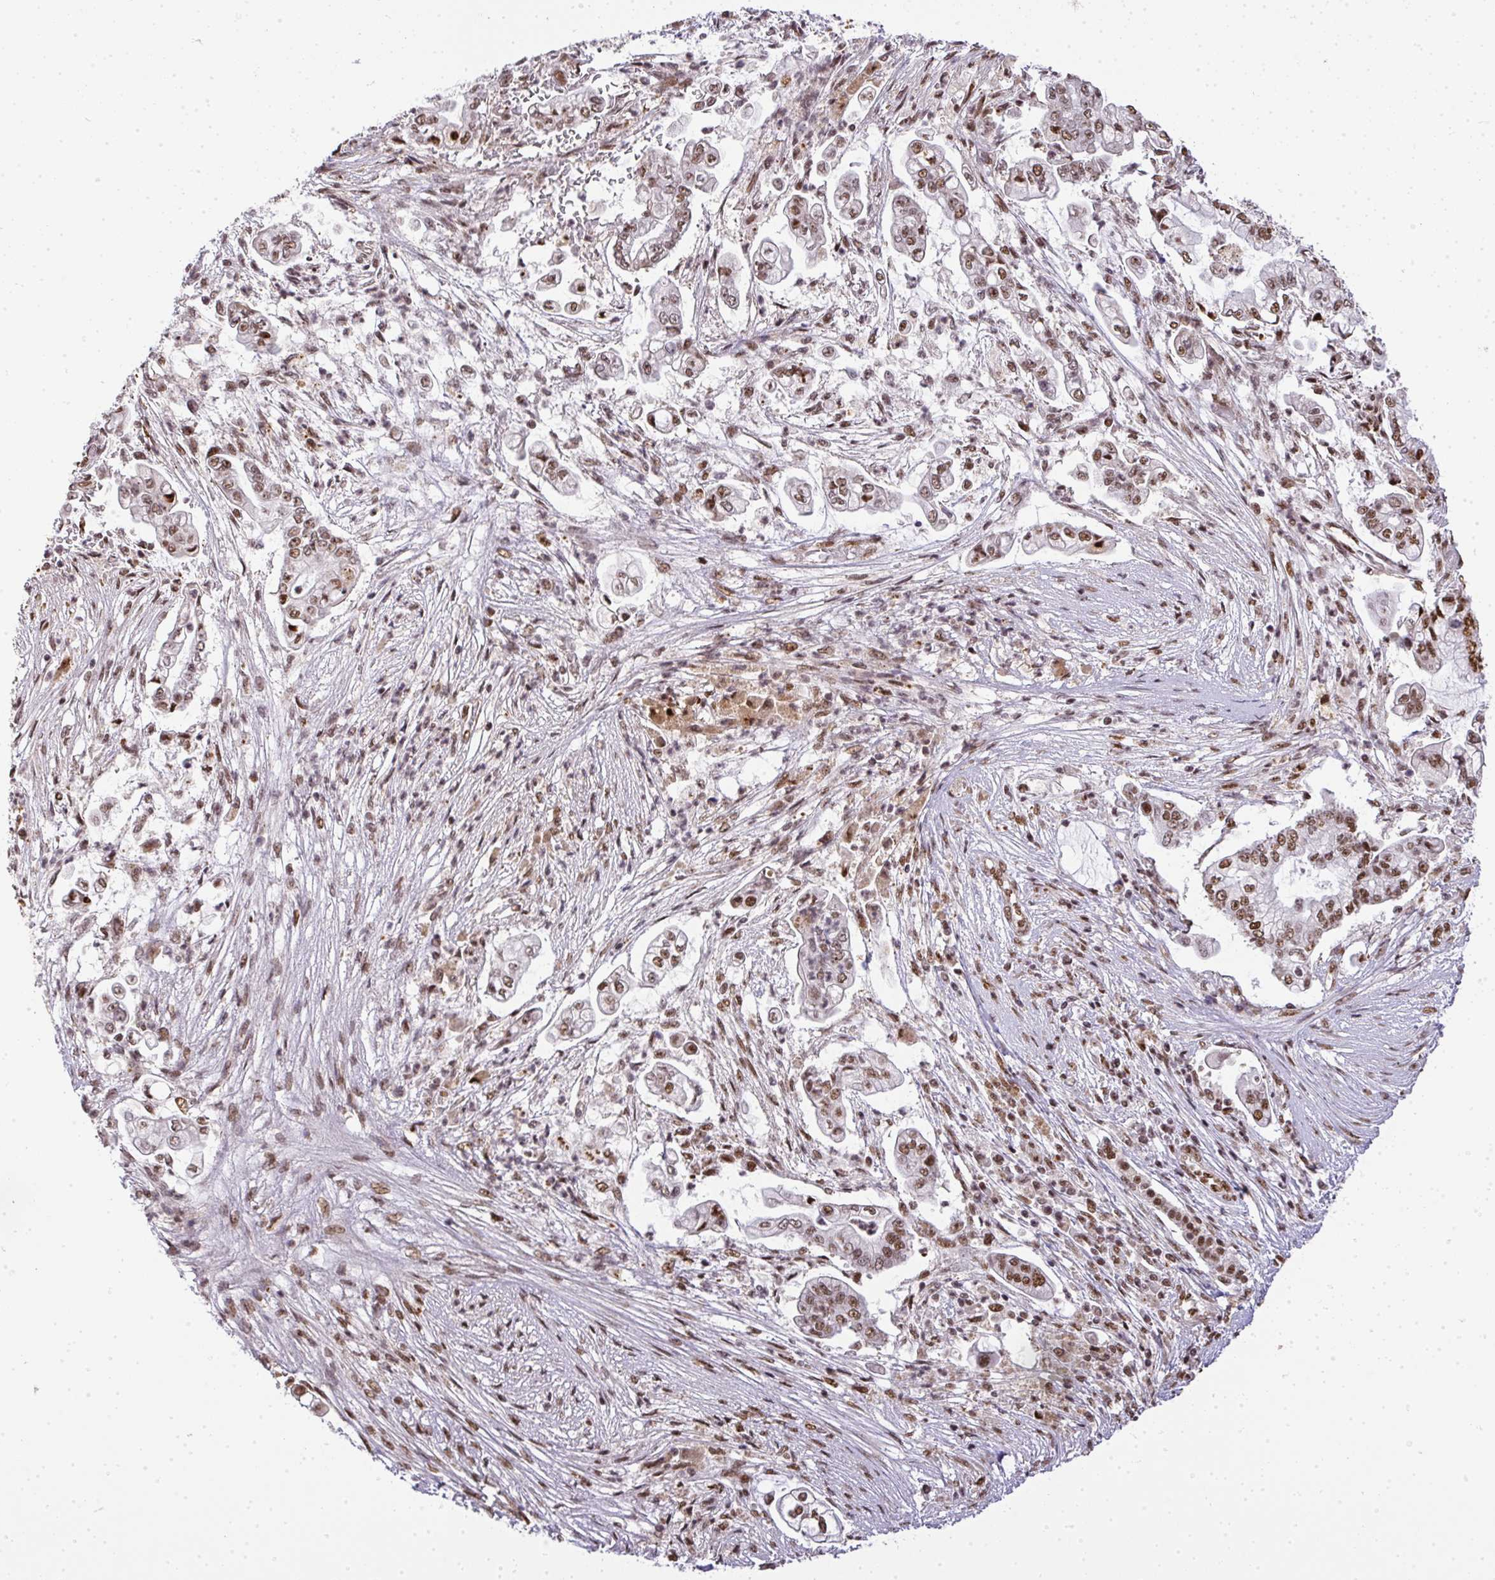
{"staining": {"intensity": "moderate", "quantity": ">75%", "location": "nuclear"}, "tissue": "pancreatic cancer", "cell_type": "Tumor cells", "image_type": "cancer", "snomed": [{"axis": "morphology", "description": "Adenocarcinoma, NOS"}, {"axis": "topography", "description": "Pancreas"}], "caption": "Tumor cells demonstrate medium levels of moderate nuclear staining in approximately >75% of cells in human pancreatic cancer. (IHC, brightfield microscopy, high magnification).", "gene": "U2AF1", "patient": {"sex": "female", "age": 69}}